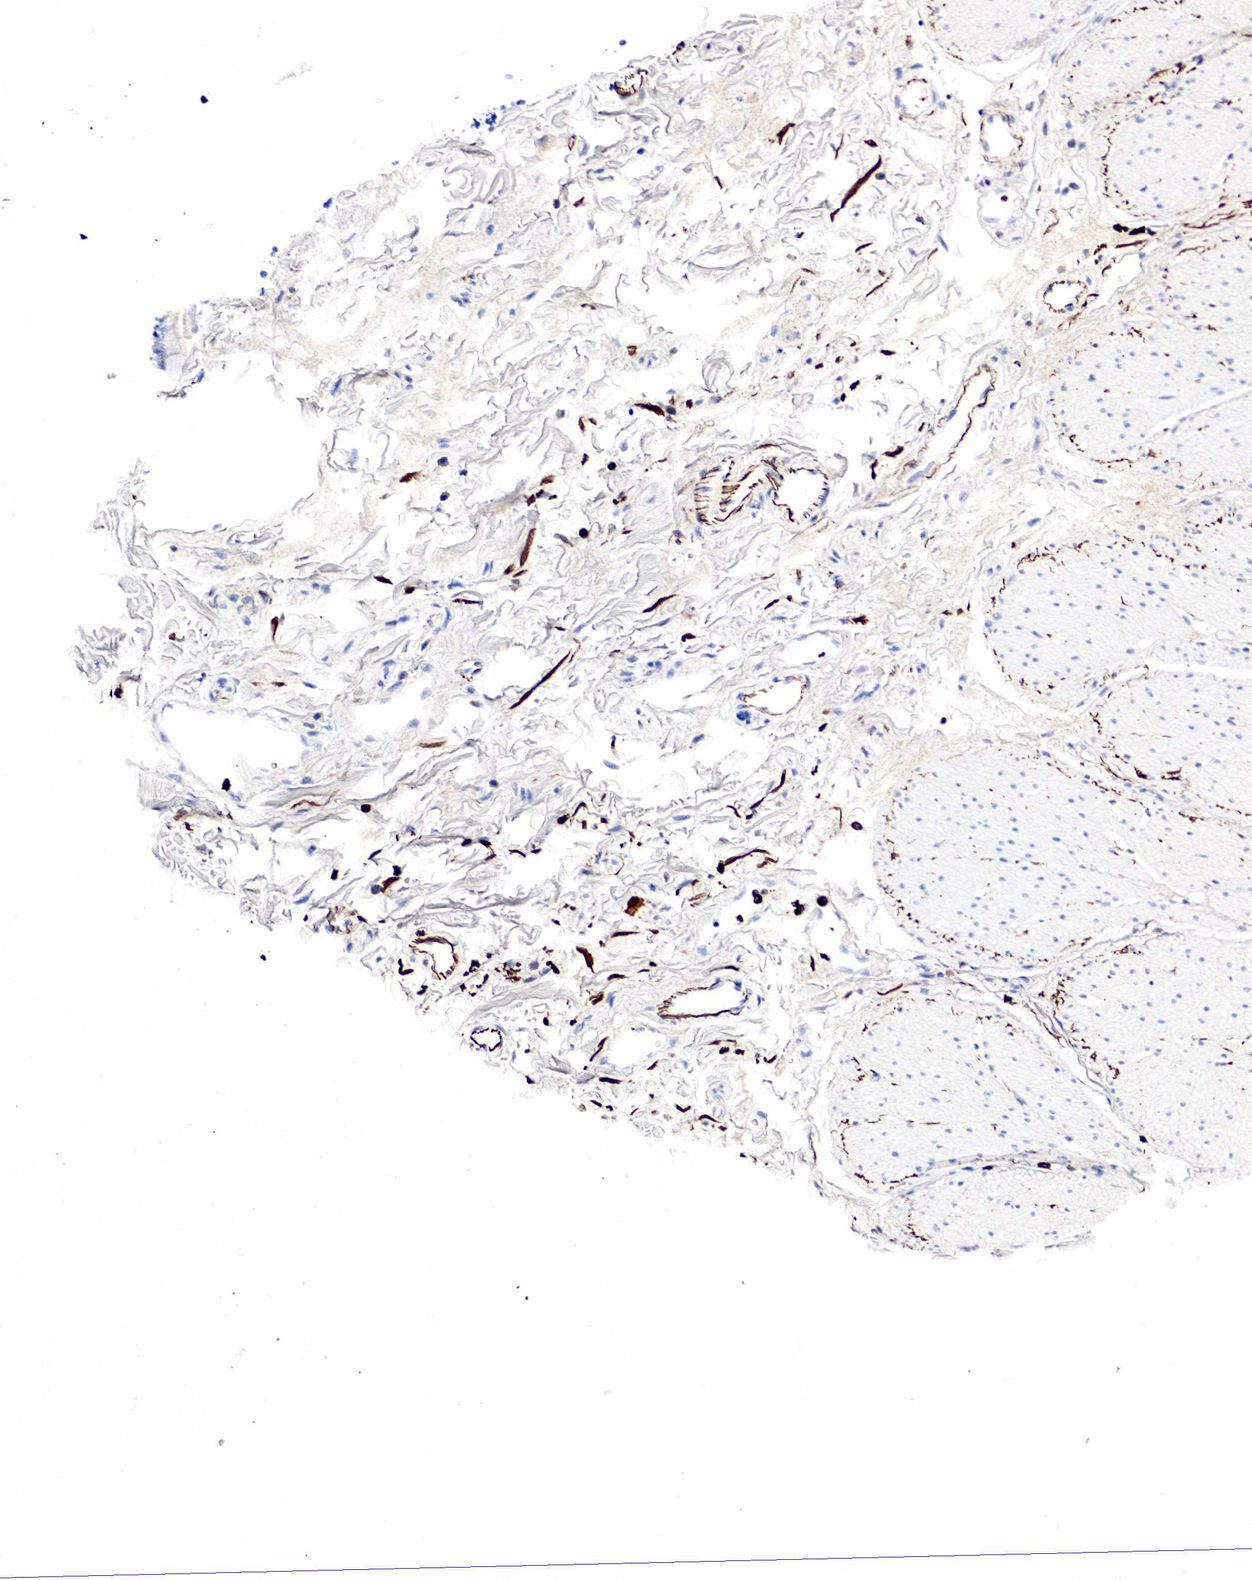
{"staining": {"intensity": "negative", "quantity": "<25%", "location": "cytoplasmic/membranous"}, "tissue": "adipose tissue", "cell_type": "Adipocytes", "image_type": "normal", "snomed": [{"axis": "morphology", "description": "Normal tissue, NOS"}, {"axis": "topography", "description": "Duodenum"}], "caption": "This is an immunohistochemistry photomicrograph of normal adipose tissue. There is no staining in adipocytes.", "gene": "LYZ", "patient": {"sex": "male", "age": 63}}